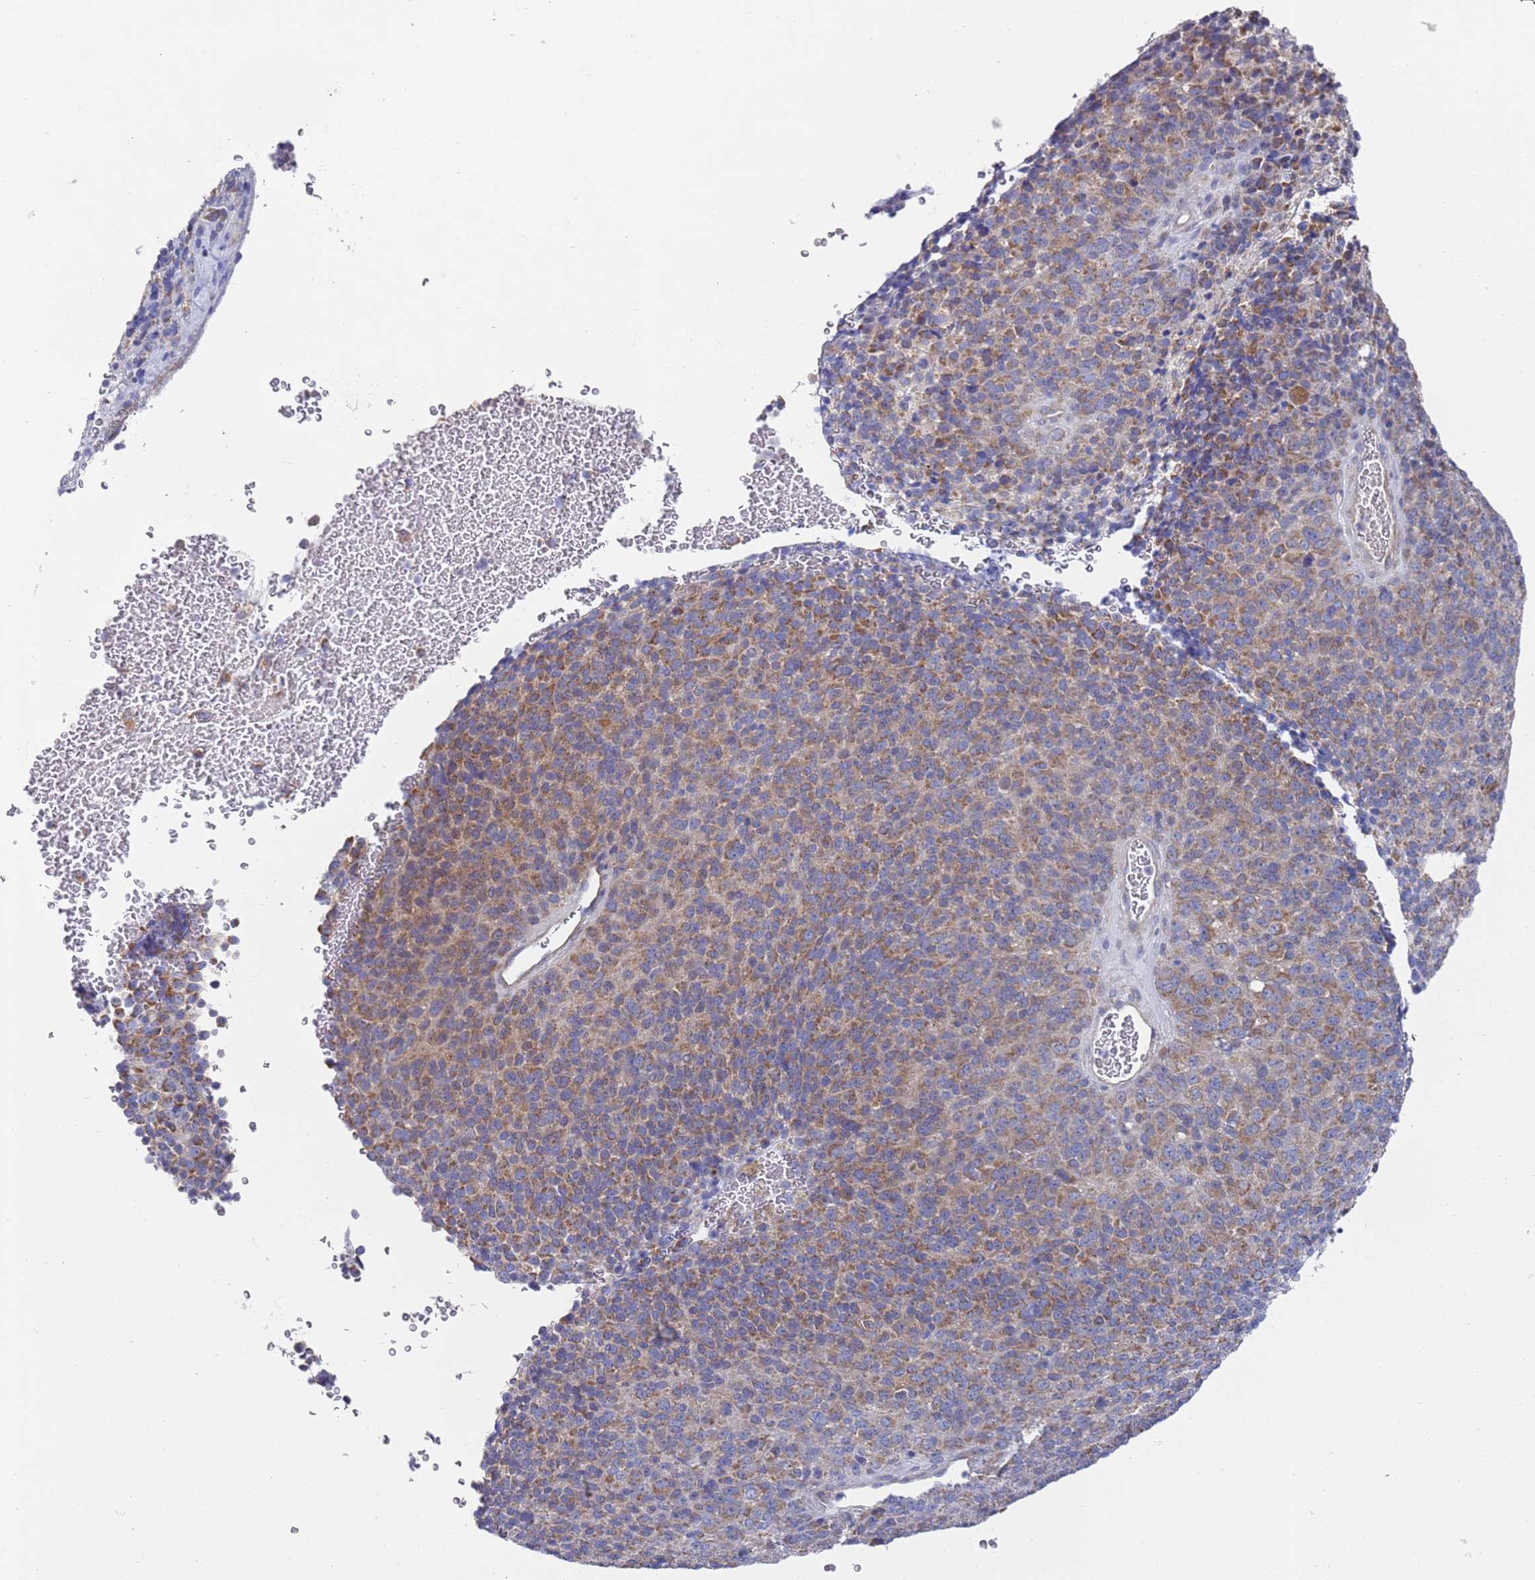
{"staining": {"intensity": "moderate", "quantity": ">75%", "location": "cytoplasmic/membranous"}, "tissue": "melanoma", "cell_type": "Tumor cells", "image_type": "cancer", "snomed": [{"axis": "morphology", "description": "Malignant melanoma, Metastatic site"}, {"axis": "topography", "description": "Brain"}], "caption": "Malignant melanoma (metastatic site) stained with DAB IHC displays medium levels of moderate cytoplasmic/membranous staining in about >75% of tumor cells. Nuclei are stained in blue.", "gene": "SCAPER", "patient": {"sex": "female", "age": 56}}